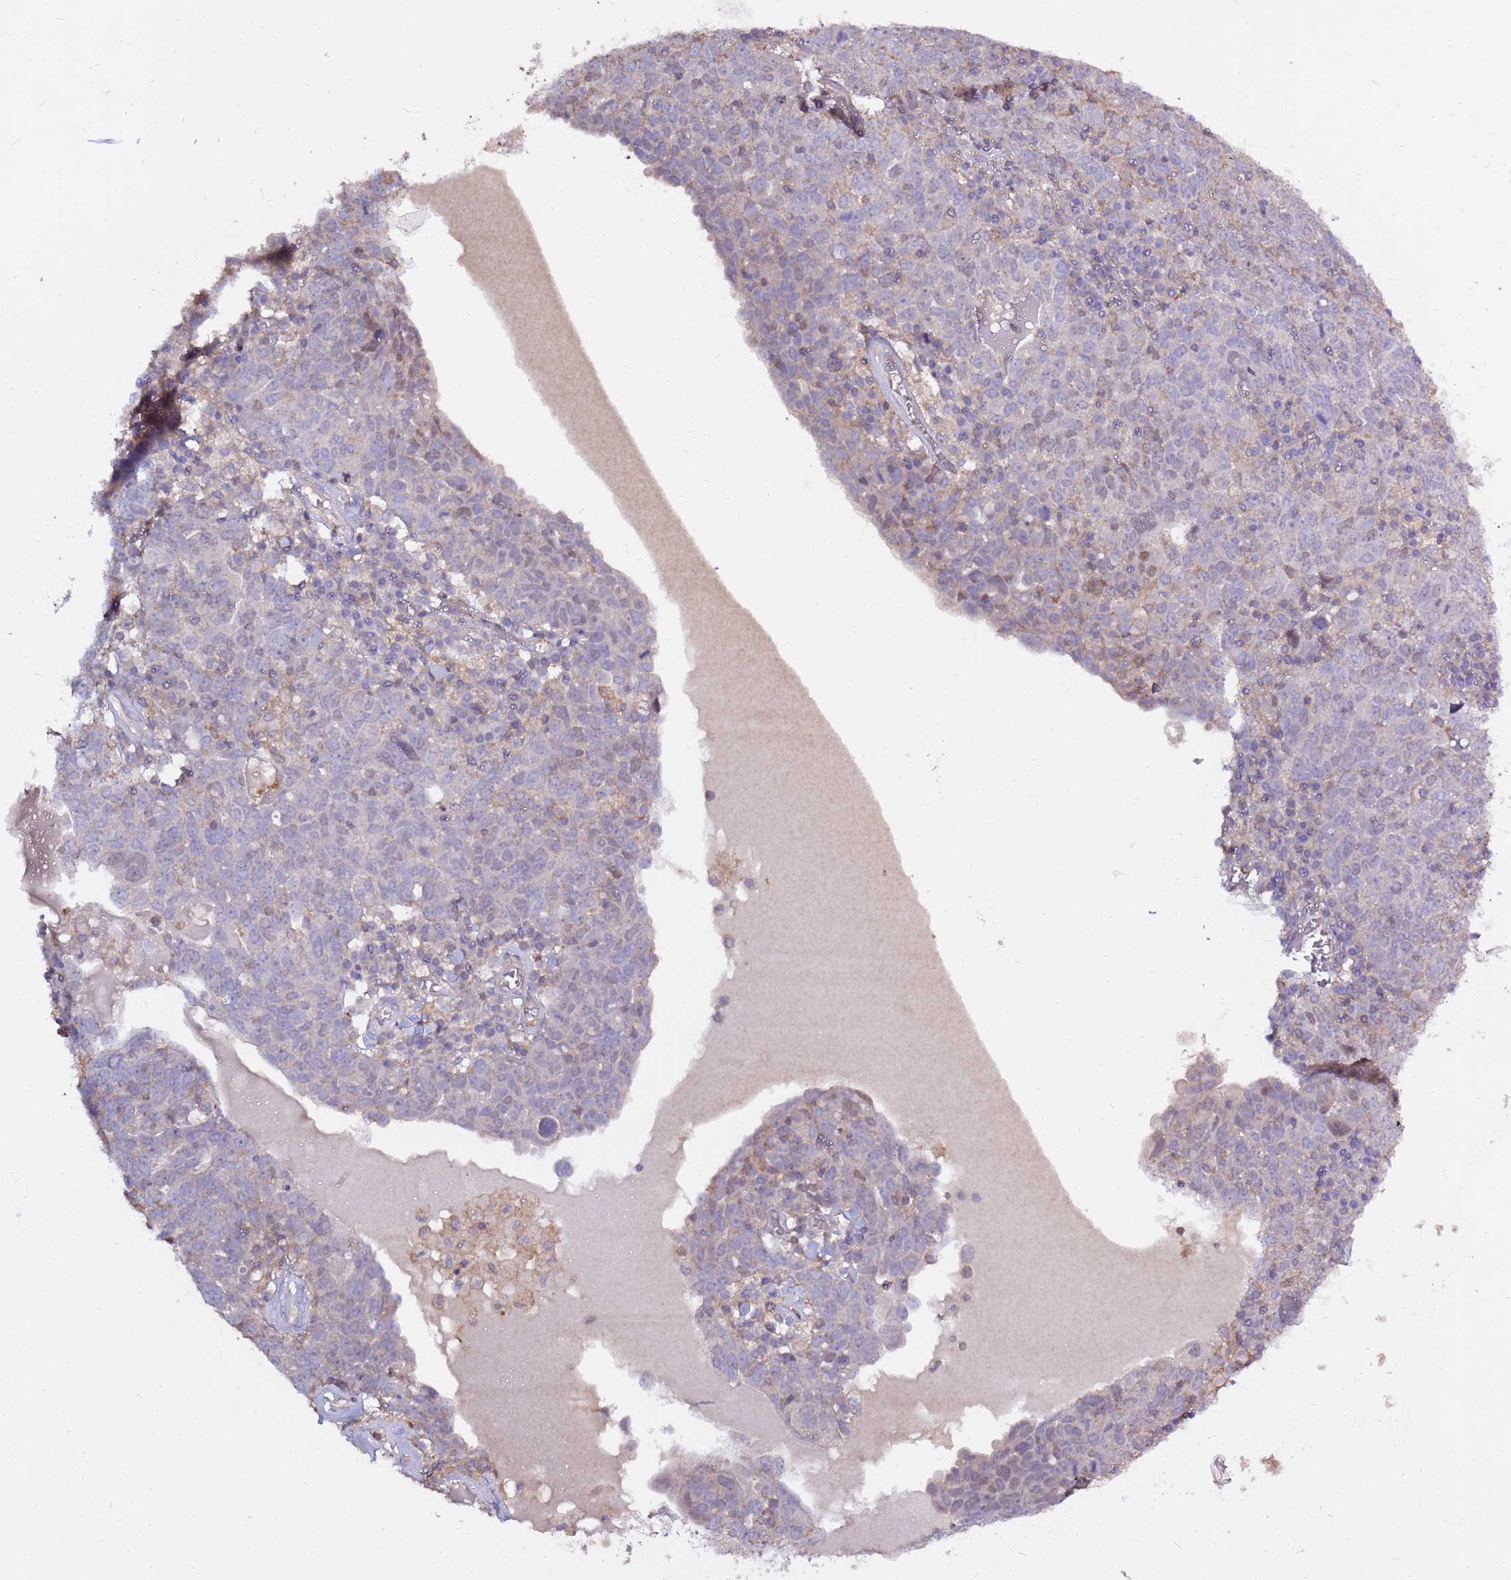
{"staining": {"intensity": "negative", "quantity": "none", "location": "none"}, "tissue": "ovarian cancer", "cell_type": "Tumor cells", "image_type": "cancer", "snomed": [{"axis": "morphology", "description": "Carcinoma, endometroid"}, {"axis": "topography", "description": "Ovary"}], "caption": "Ovarian endometroid carcinoma was stained to show a protein in brown. There is no significant expression in tumor cells.", "gene": "EVA1B", "patient": {"sex": "female", "age": 62}}